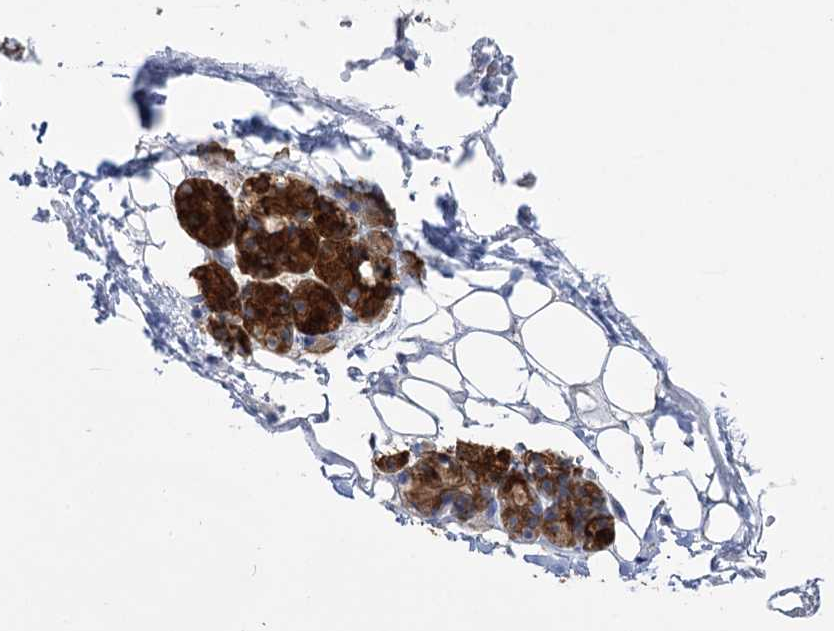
{"staining": {"intensity": "strong", "quantity": ">75%", "location": "cytoplasmic/membranous"}, "tissue": "salivary gland", "cell_type": "Glandular cells", "image_type": "normal", "snomed": [{"axis": "morphology", "description": "Normal tissue, NOS"}, {"axis": "topography", "description": "Salivary gland"}], "caption": "The image shows a brown stain indicating the presence of a protein in the cytoplasmic/membranous of glandular cells in salivary gland. (brown staining indicates protein expression, while blue staining denotes nuclei).", "gene": "BBS4", "patient": {"sex": "male", "age": 63}}